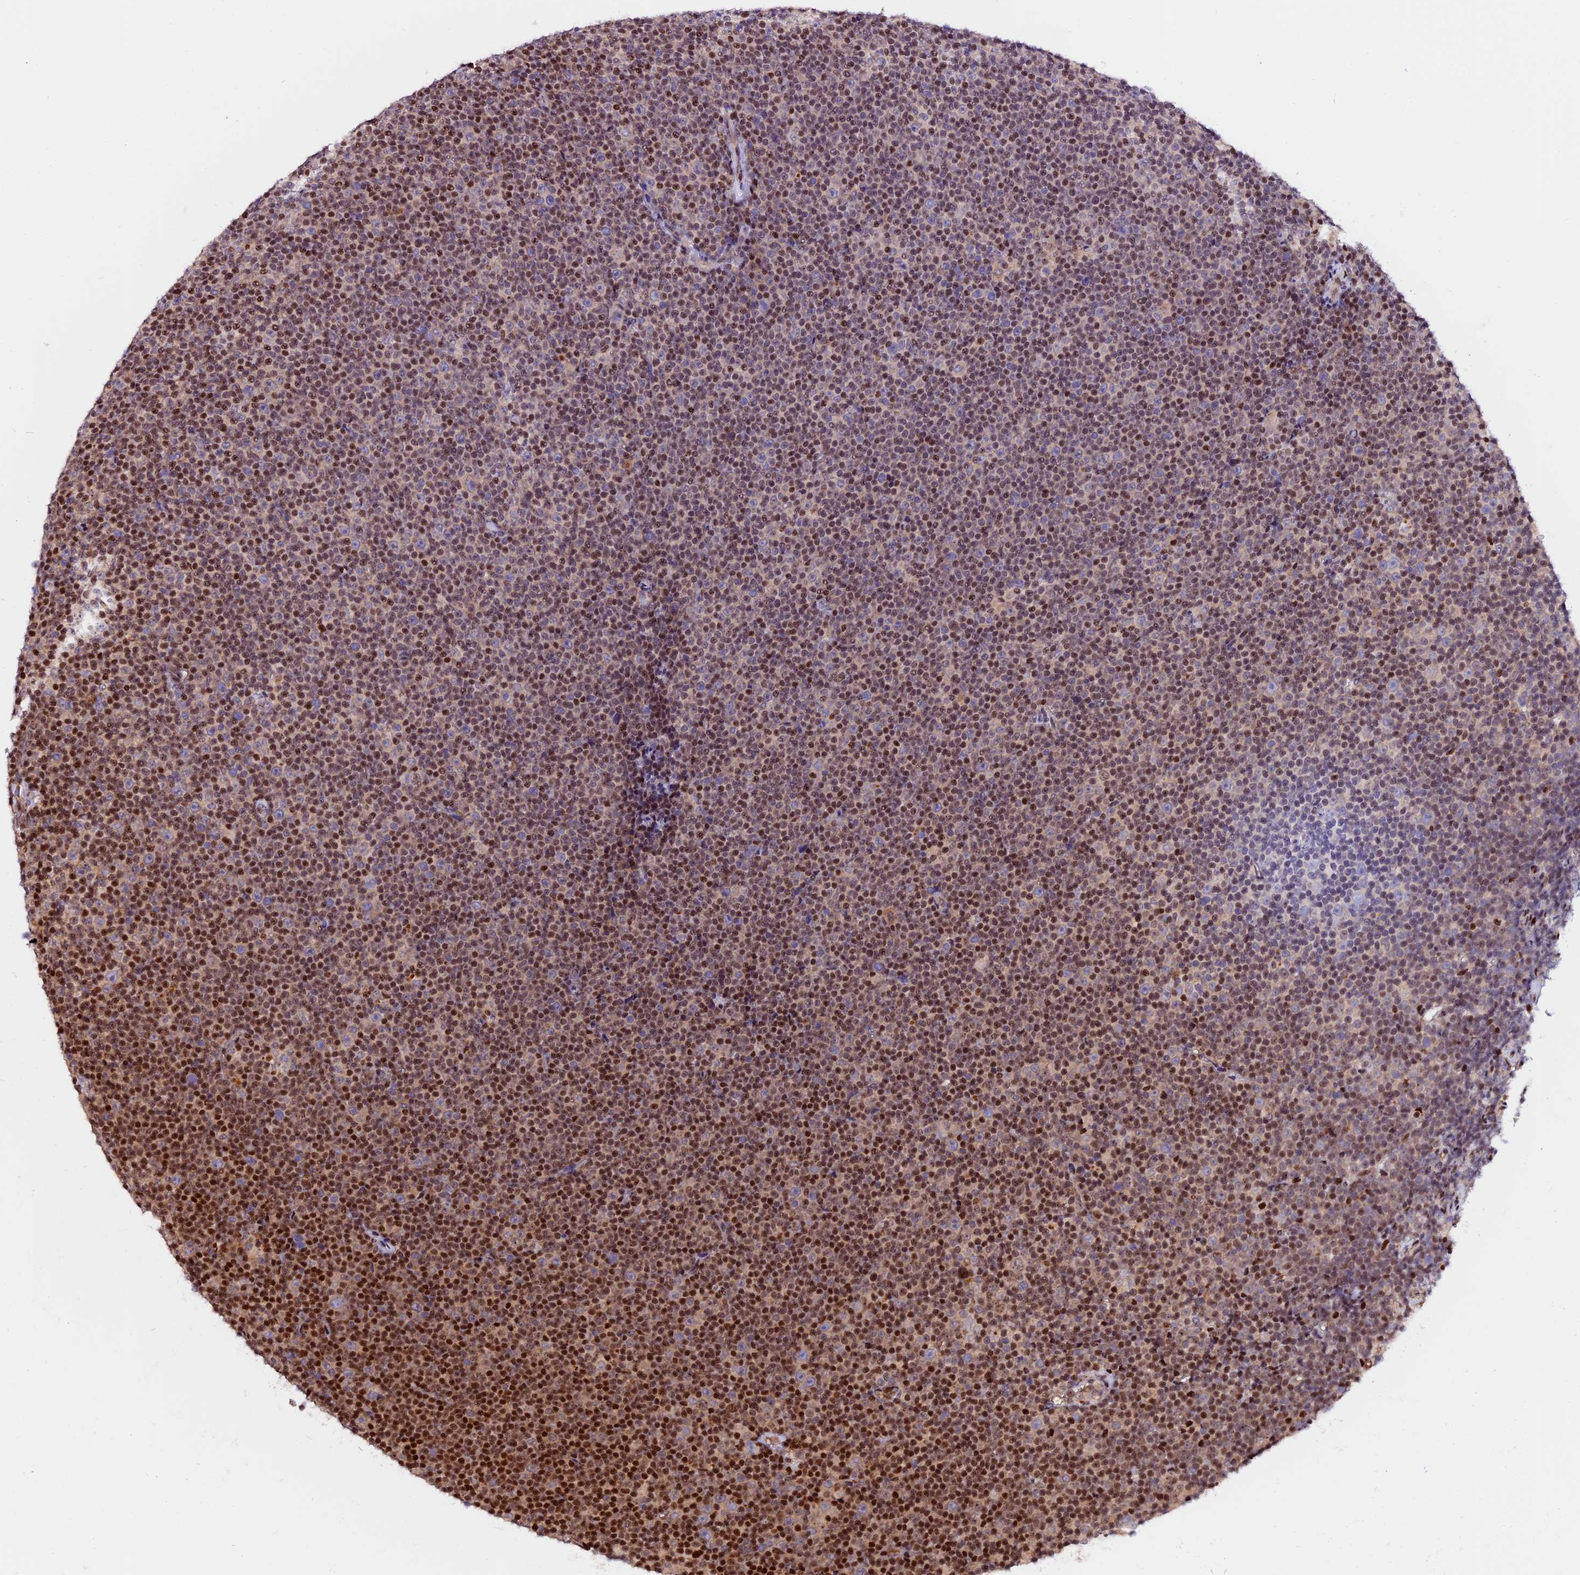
{"staining": {"intensity": "moderate", "quantity": ">75%", "location": "nuclear"}, "tissue": "lymphoma", "cell_type": "Tumor cells", "image_type": "cancer", "snomed": [{"axis": "morphology", "description": "Malignant lymphoma, non-Hodgkin's type, Low grade"}, {"axis": "topography", "description": "Lymph node"}], "caption": "Immunohistochemistry (IHC) (DAB (3,3'-diaminobenzidine)) staining of human lymphoma reveals moderate nuclear protein expression in about >75% of tumor cells.", "gene": "RINL", "patient": {"sex": "female", "age": 67}}